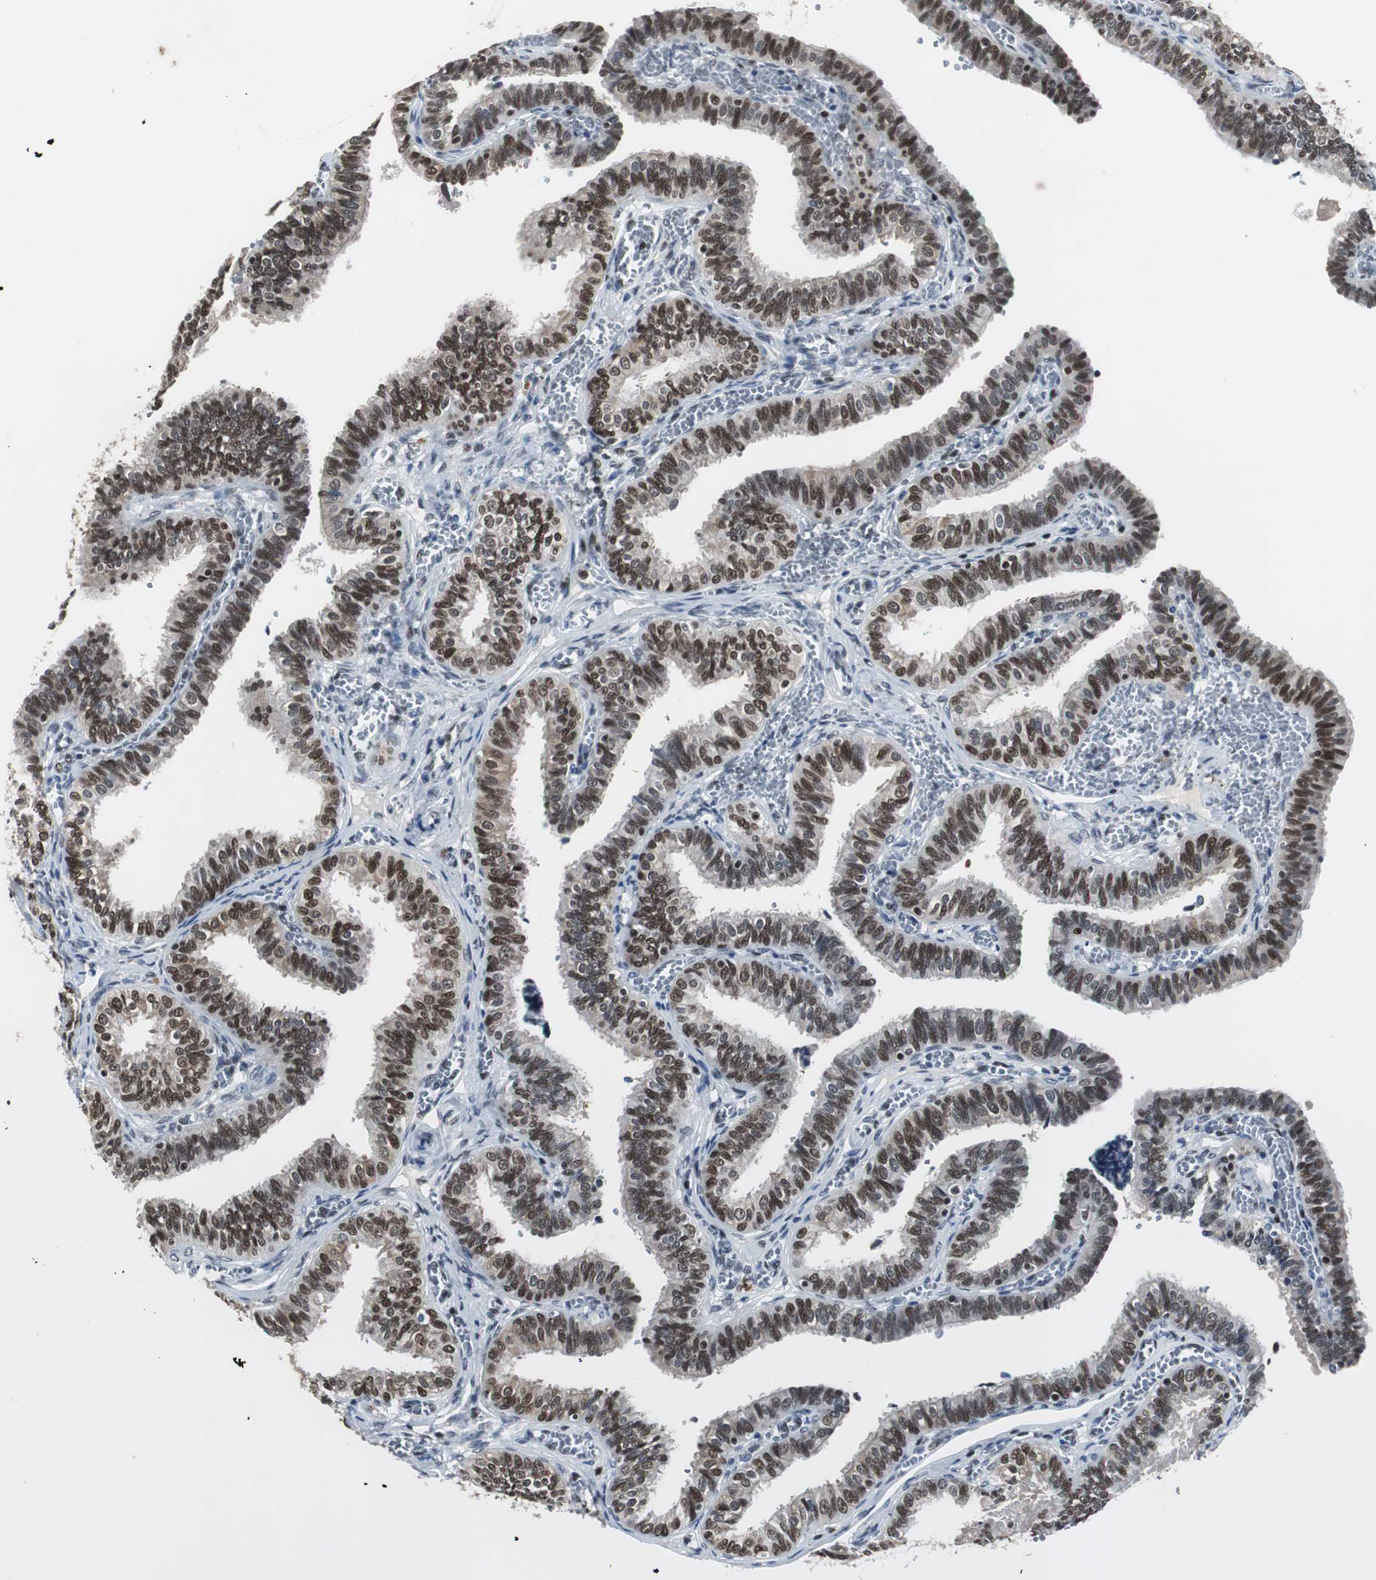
{"staining": {"intensity": "strong", "quantity": ">75%", "location": "nuclear"}, "tissue": "fallopian tube", "cell_type": "Glandular cells", "image_type": "normal", "snomed": [{"axis": "morphology", "description": "Normal tissue, NOS"}, {"axis": "topography", "description": "Fallopian tube"}], "caption": "An IHC histopathology image of normal tissue is shown. Protein staining in brown labels strong nuclear positivity in fallopian tube within glandular cells.", "gene": "RAD9A", "patient": {"sex": "female", "age": 46}}